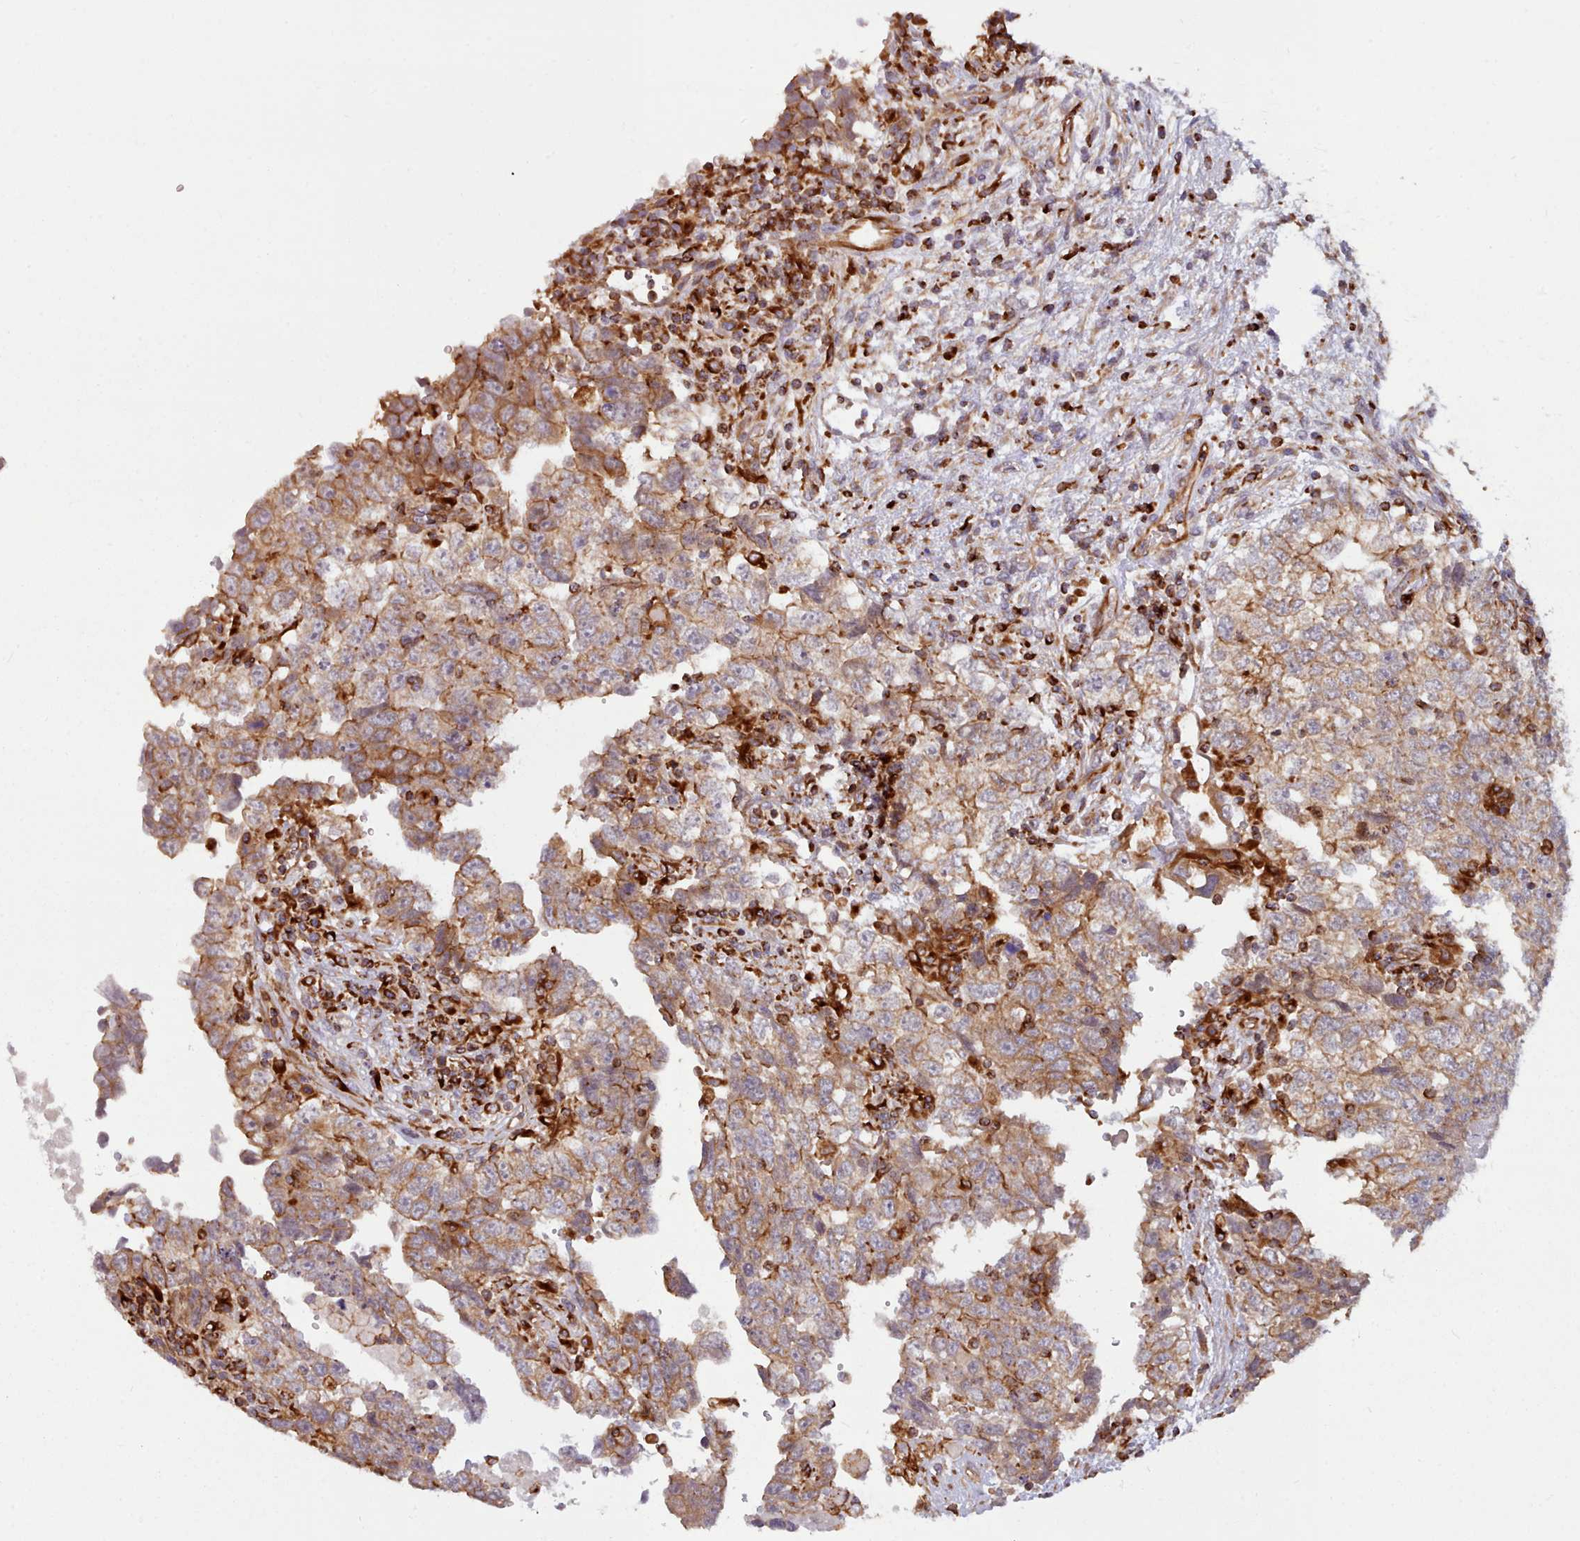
{"staining": {"intensity": "moderate", "quantity": ">75%", "location": "cytoplasmic/membranous"}, "tissue": "testis cancer", "cell_type": "Tumor cells", "image_type": "cancer", "snomed": [{"axis": "morphology", "description": "Carcinoma, Embryonal, NOS"}, {"axis": "topography", "description": "Testis"}], "caption": "Immunohistochemical staining of testis cancer shows medium levels of moderate cytoplasmic/membranous expression in approximately >75% of tumor cells.", "gene": "CRYBG1", "patient": {"sex": "male", "age": 37}}